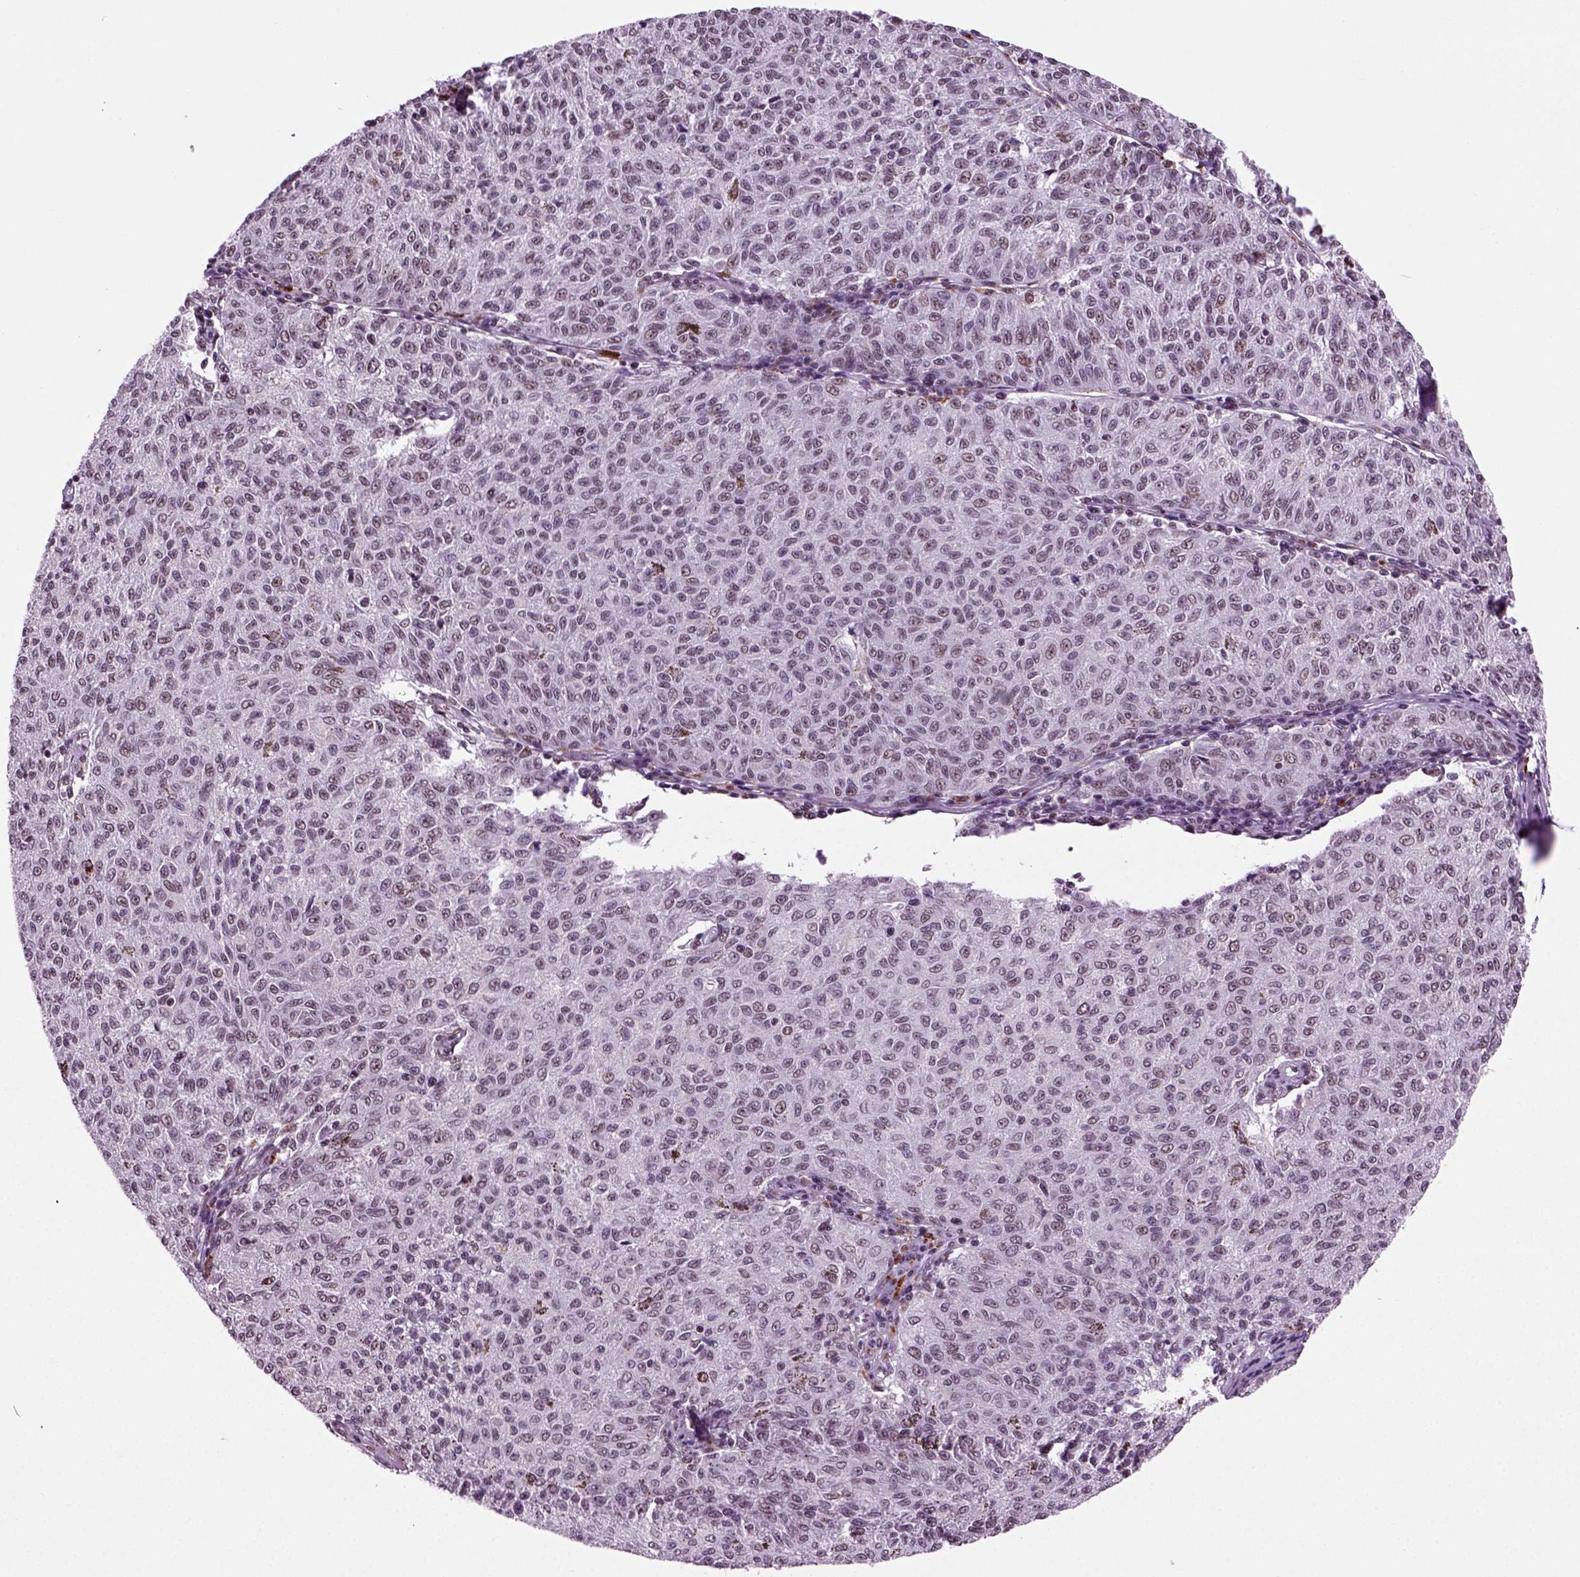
{"staining": {"intensity": "negative", "quantity": "none", "location": "none"}, "tissue": "melanoma", "cell_type": "Tumor cells", "image_type": "cancer", "snomed": [{"axis": "morphology", "description": "Malignant melanoma, NOS"}, {"axis": "topography", "description": "Skin"}], "caption": "IHC histopathology image of malignant melanoma stained for a protein (brown), which shows no staining in tumor cells.", "gene": "RCOR3", "patient": {"sex": "female", "age": 72}}